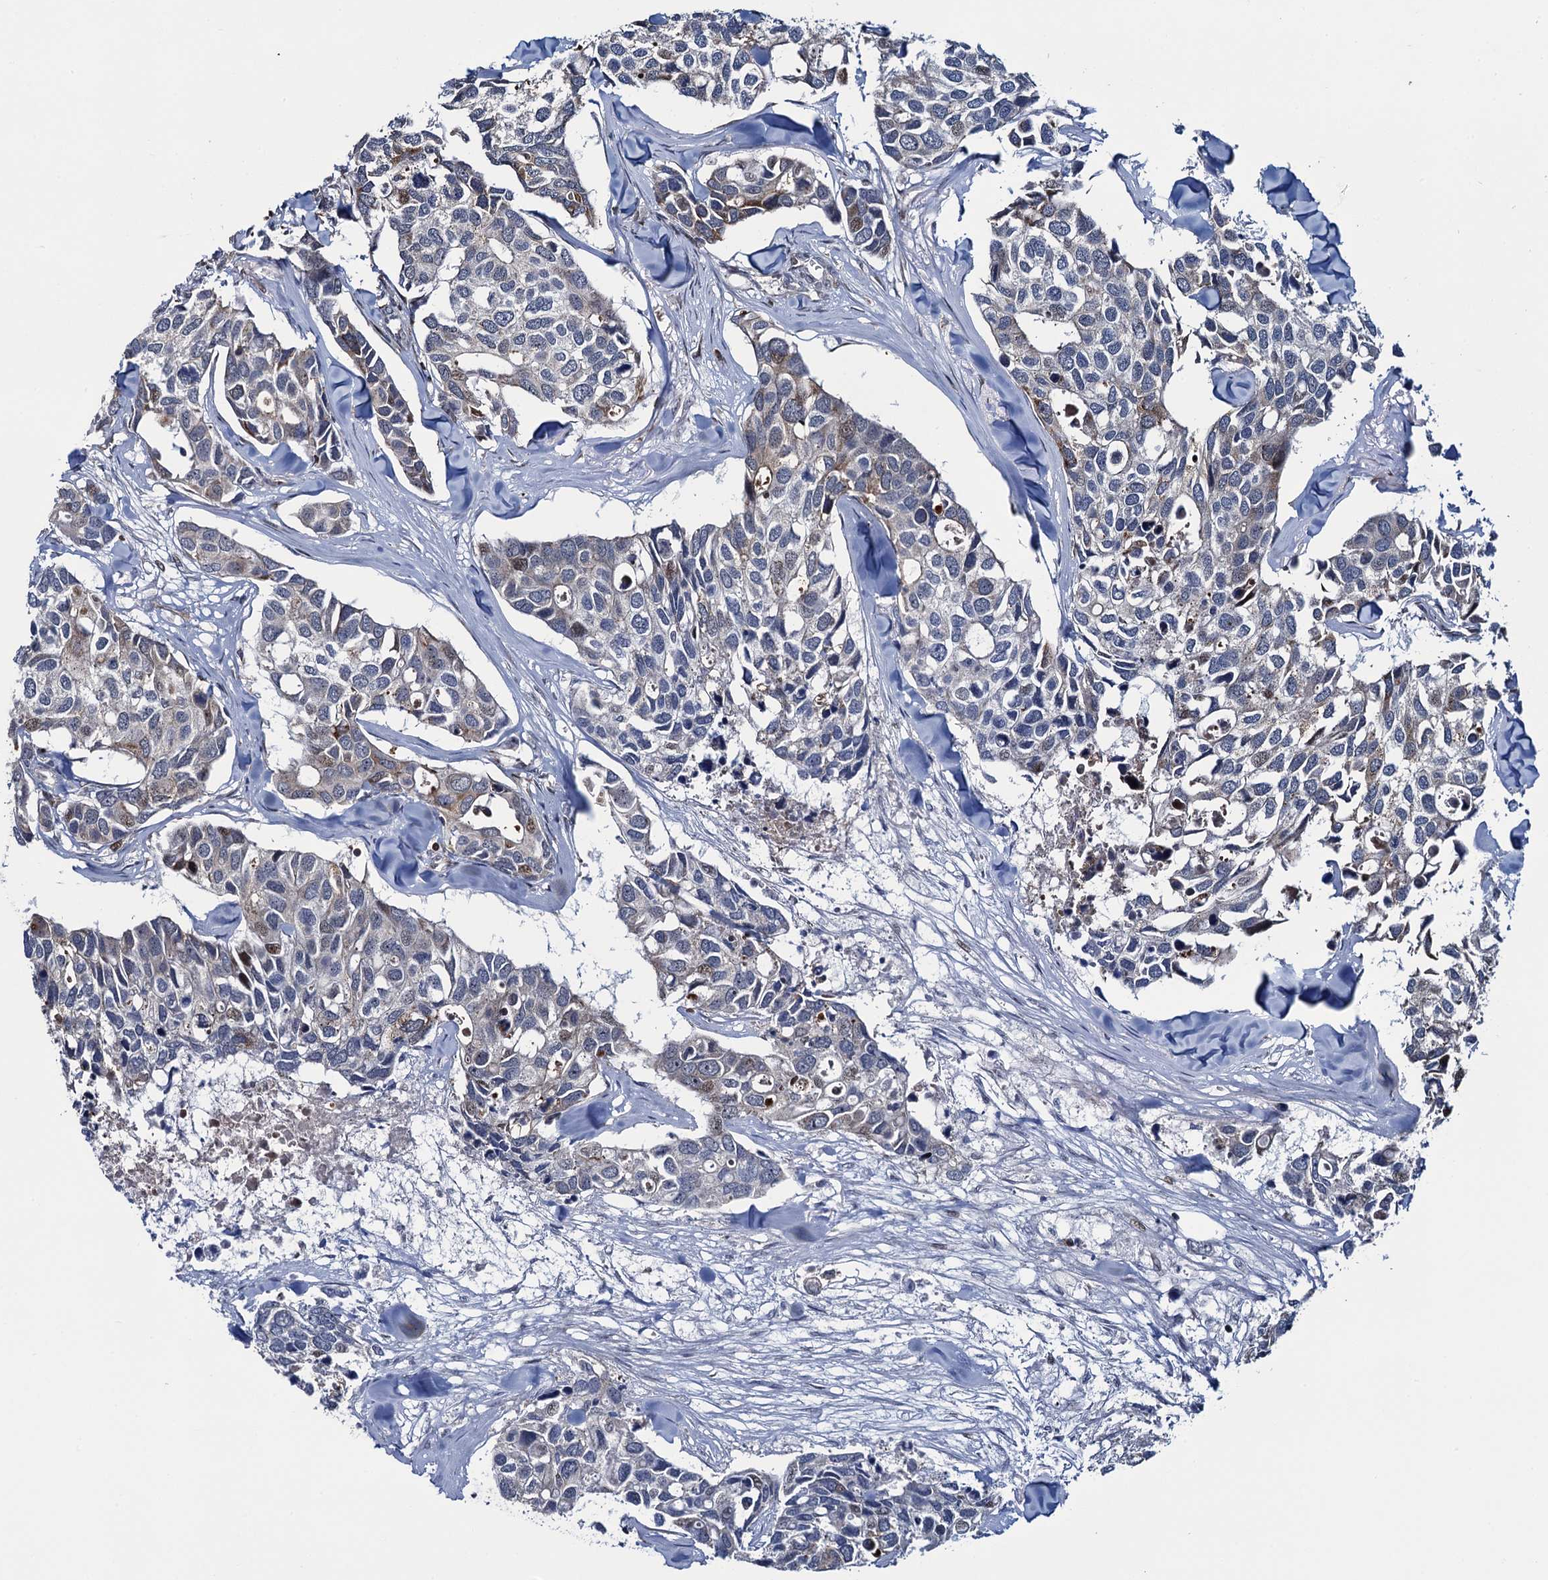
{"staining": {"intensity": "weak", "quantity": "<25%", "location": "cytoplasmic/membranous"}, "tissue": "breast cancer", "cell_type": "Tumor cells", "image_type": "cancer", "snomed": [{"axis": "morphology", "description": "Duct carcinoma"}, {"axis": "topography", "description": "Breast"}], "caption": "Immunohistochemistry image of breast cancer (intraductal carcinoma) stained for a protein (brown), which reveals no positivity in tumor cells.", "gene": "CCDC102A", "patient": {"sex": "female", "age": 83}}